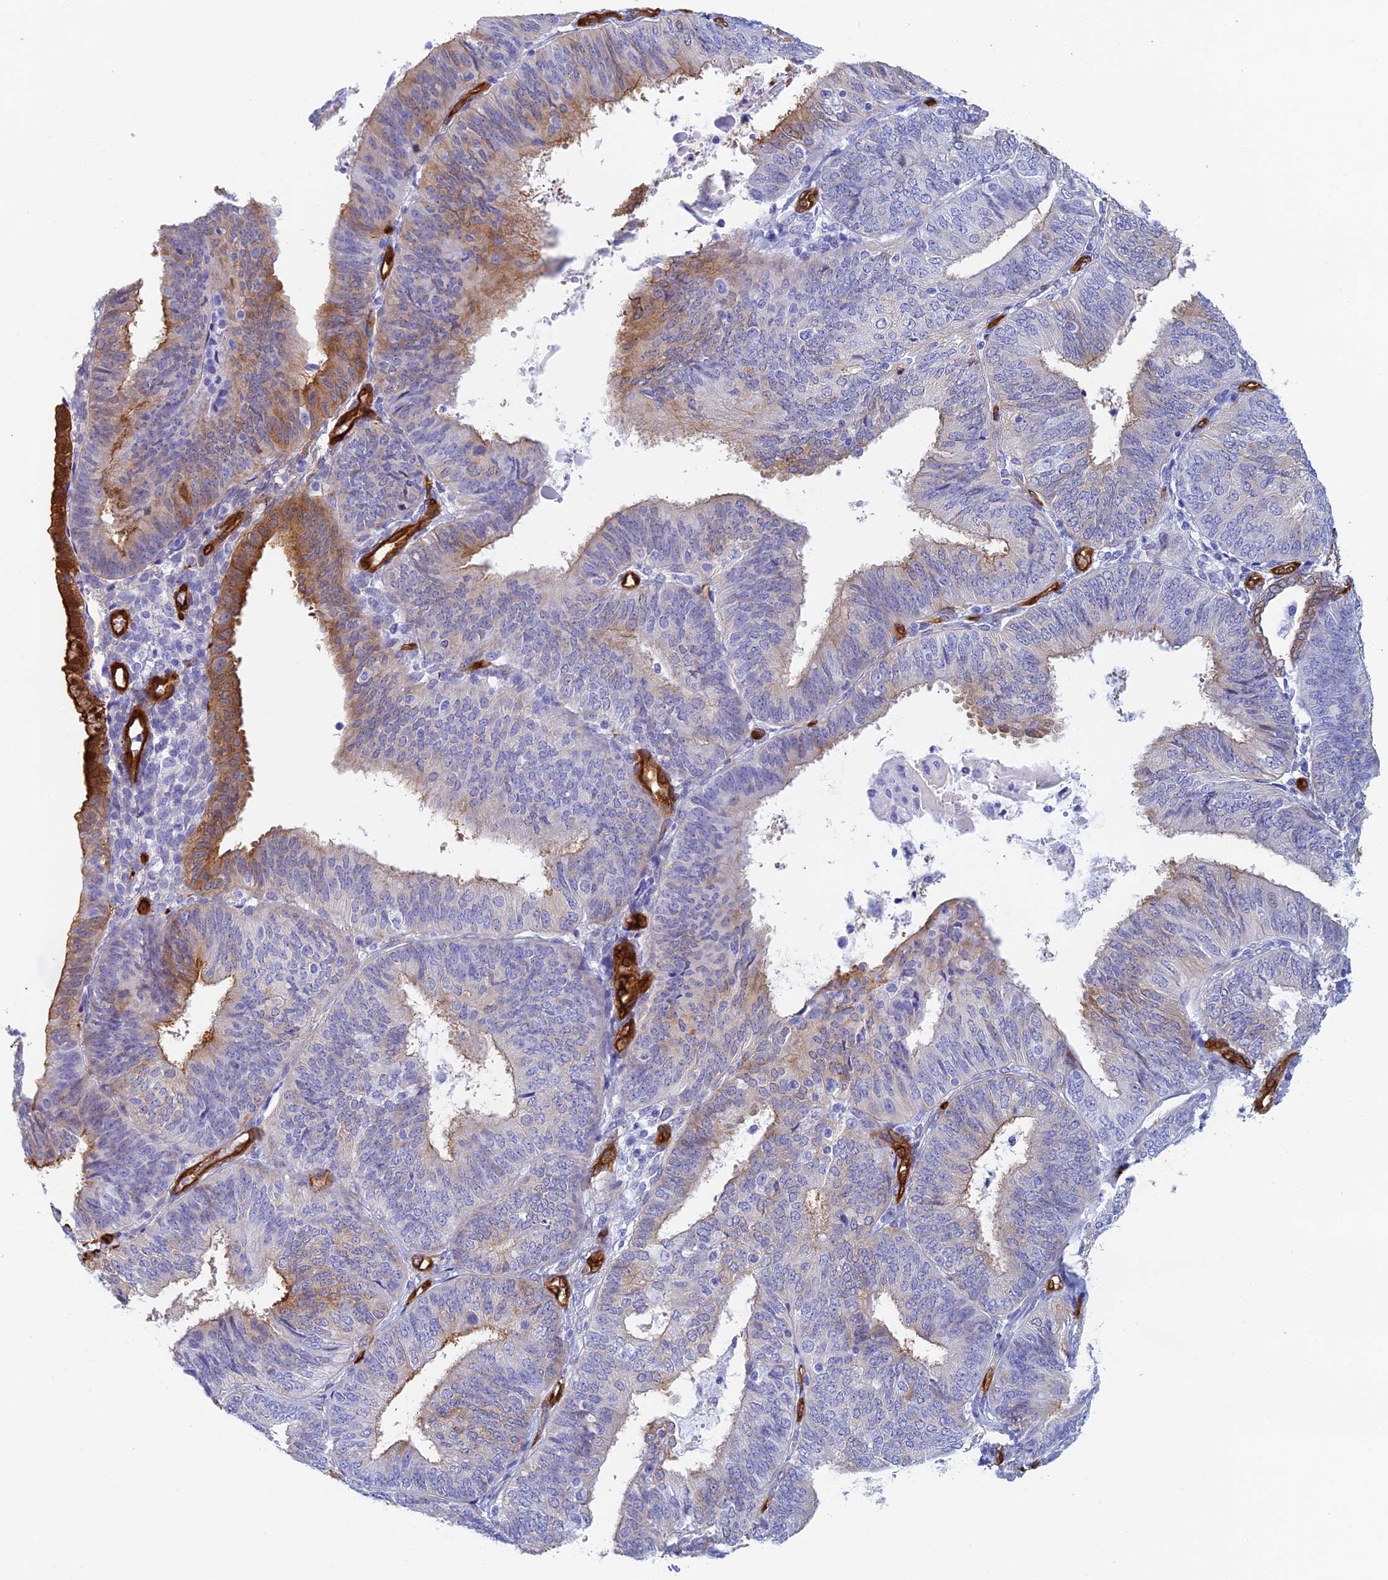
{"staining": {"intensity": "moderate", "quantity": "<25%", "location": "cytoplasmic/membranous"}, "tissue": "endometrial cancer", "cell_type": "Tumor cells", "image_type": "cancer", "snomed": [{"axis": "morphology", "description": "Adenocarcinoma, NOS"}, {"axis": "topography", "description": "Endometrium"}], "caption": "Protein staining of endometrial cancer tissue exhibits moderate cytoplasmic/membranous positivity in approximately <25% of tumor cells.", "gene": "CRIP2", "patient": {"sex": "female", "age": 58}}